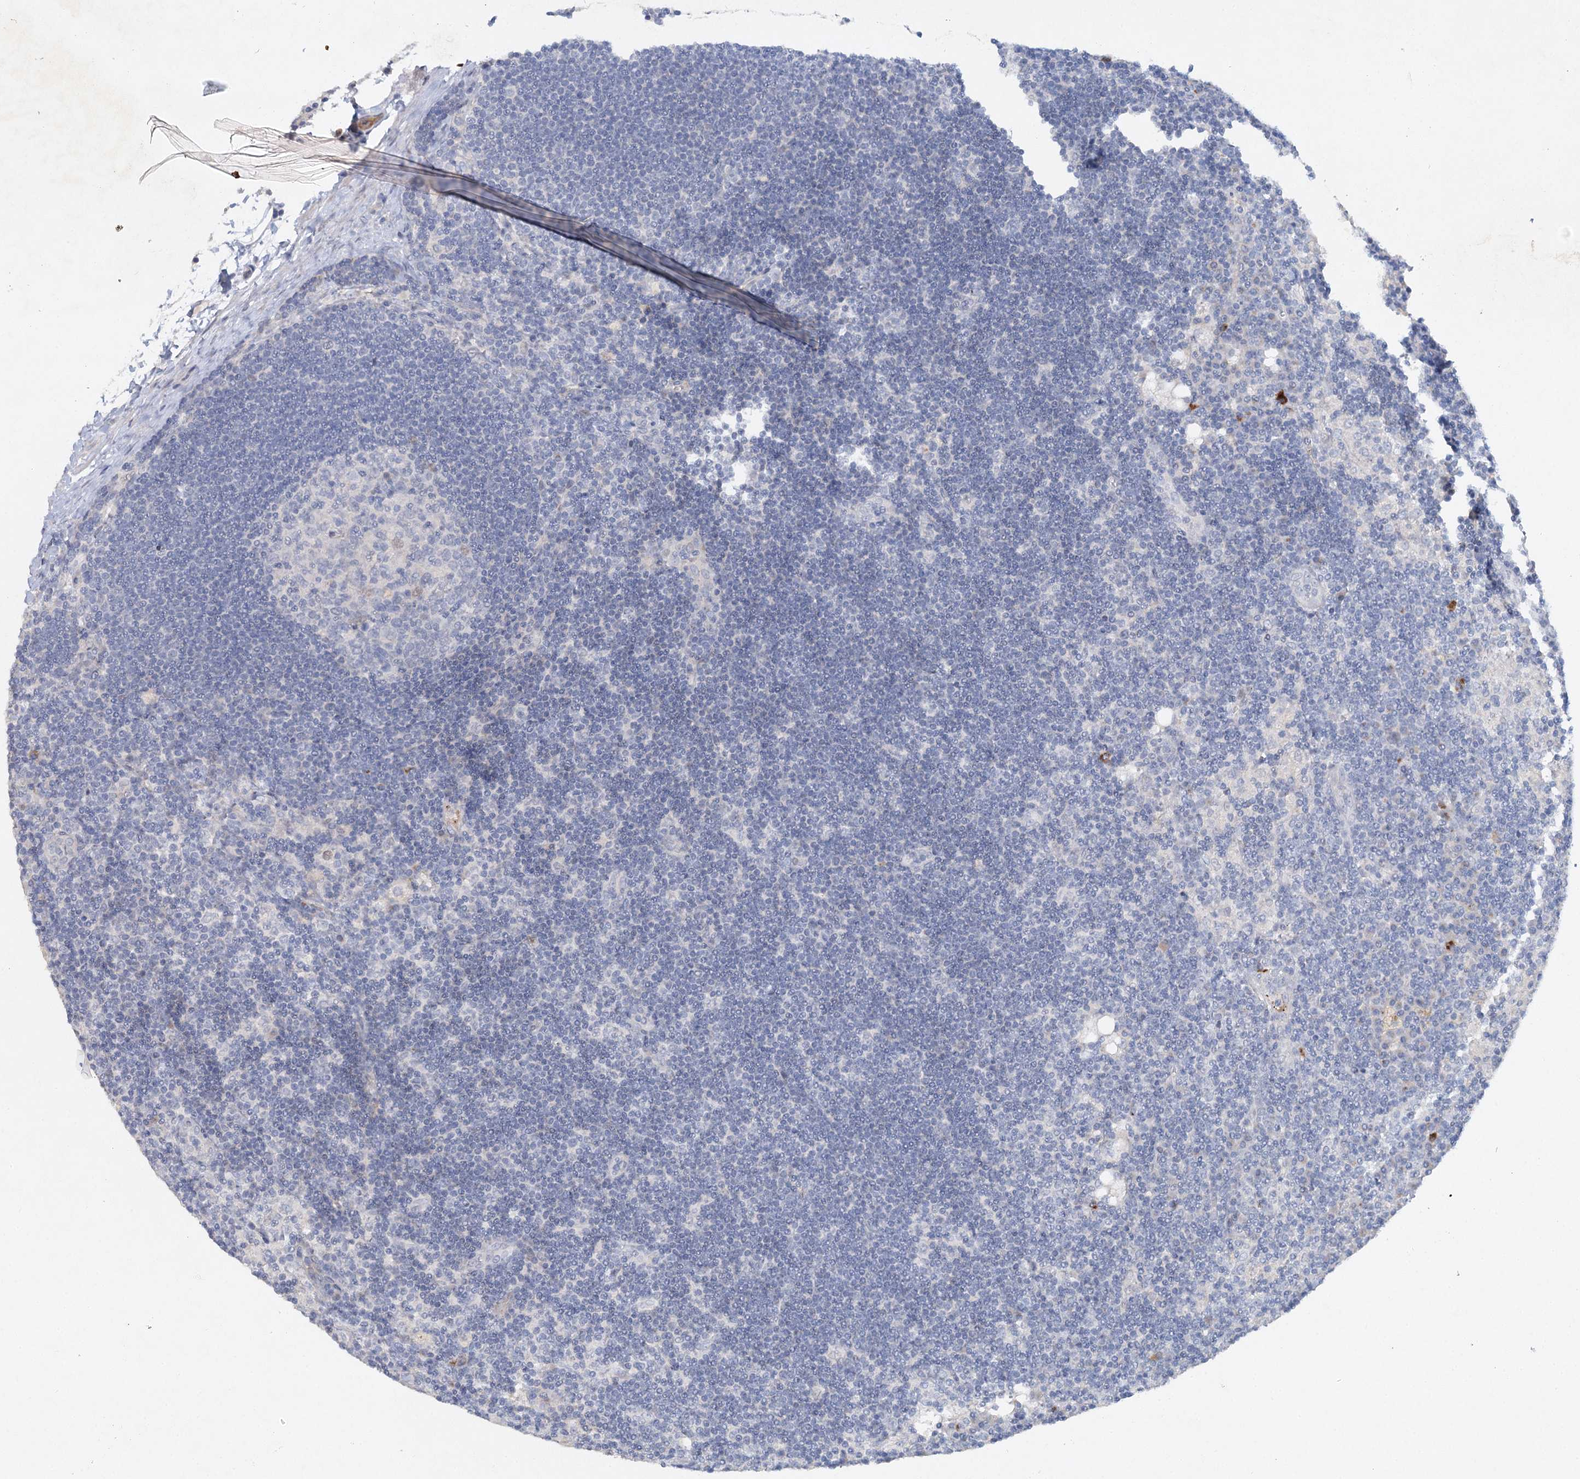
{"staining": {"intensity": "negative", "quantity": "none", "location": "none"}, "tissue": "lymph node", "cell_type": "Germinal center cells", "image_type": "normal", "snomed": [{"axis": "morphology", "description": "Normal tissue, NOS"}, {"axis": "topography", "description": "Lymph node"}], "caption": "Immunohistochemical staining of unremarkable lymph node displays no significant expression in germinal center cells. (DAB (3,3'-diaminobenzidine) immunohistochemistry, high magnification).", "gene": "RFX6", "patient": {"sex": "male", "age": 24}}